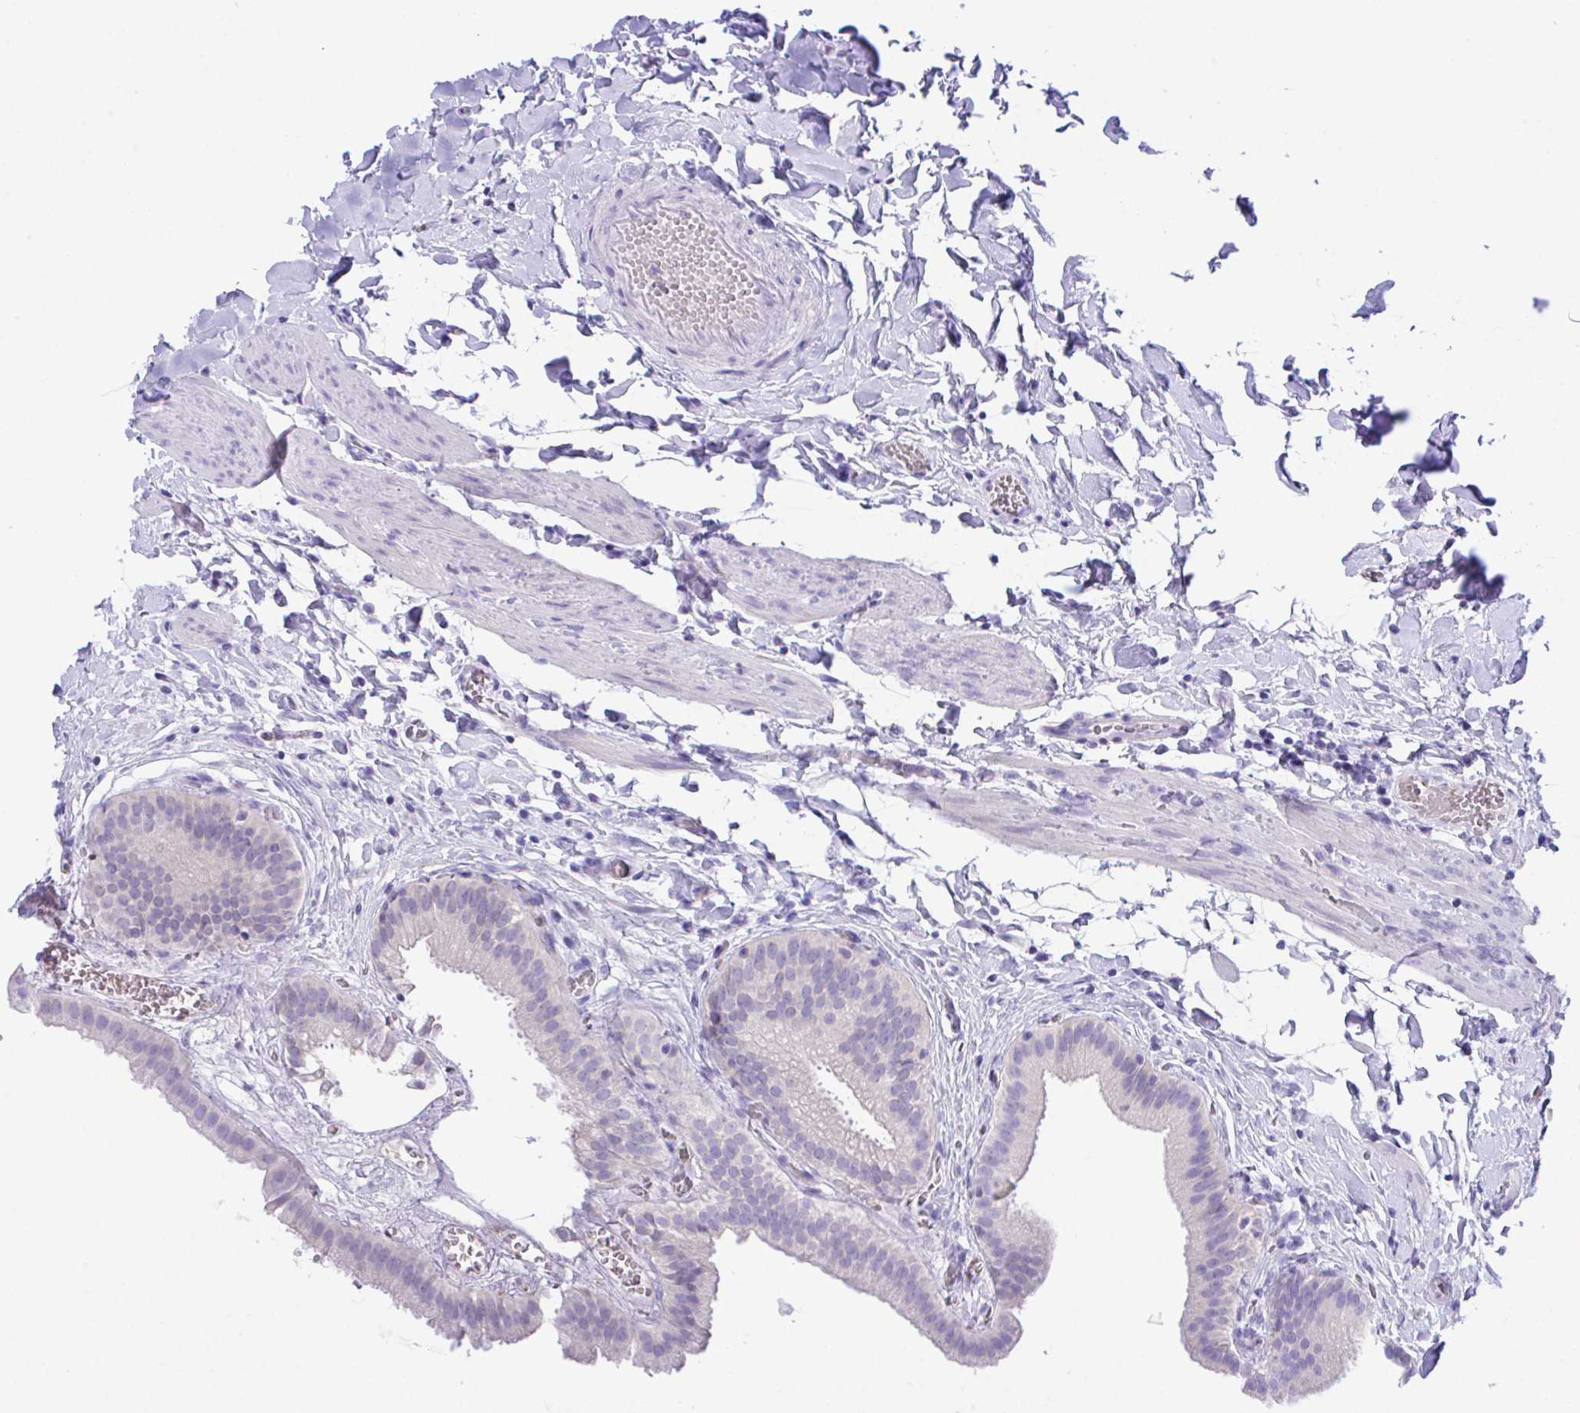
{"staining": {"intensity": "negative", "quantity": "none", "location": "none"}, "tissue": "gallbladder", "cell_type": "Glandular cells", "image_type": "normal", "snomed": [{"axis": "morphology", "description": "Normal tissue, NOS"}, {"axis": "topography", "description": "Gallbladder"}], "caption": "Benign gallbladder was stained to show a protein in brown. There is no significant positivity in glandular cells.", "gene": "HOXB4", "patient": {"sex": "female", "age": 63}}